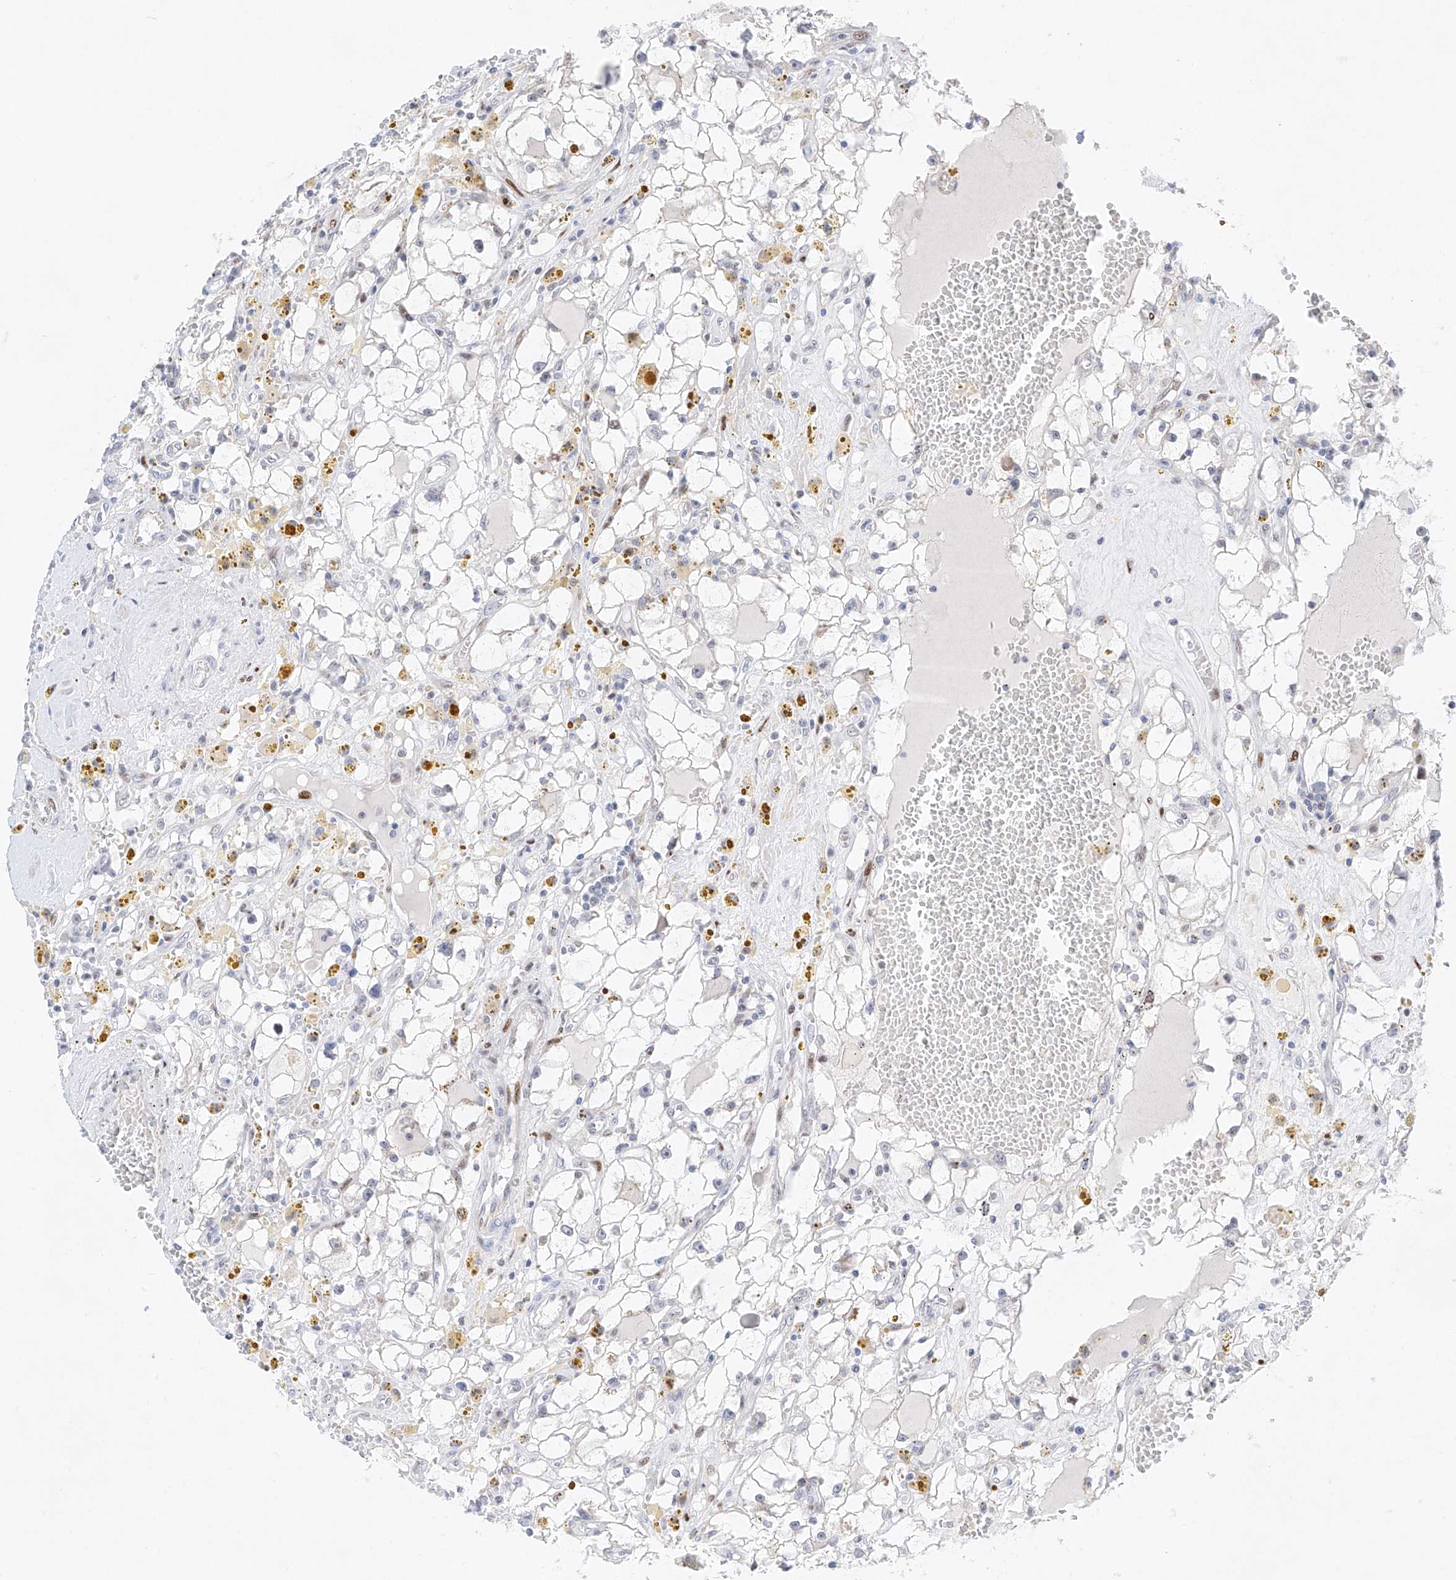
{"staining": {"intensity": "negative", "quantity": "none", "location": "none"}, "tissue": "renal cancer", "cell_type": "Tumor cells", "image_type": "cancer", "snomed": [{"axis": "morphology", "description": "Adenocarcinoma, NOS"}, {"axis": "topography", "description": "Kidney"}], "caption": "The histopathology image demonstrates no significant expression in tumor cells of adenocarcinoma (renal).", "gene": "NT5C3B", "patient": {"sex": "male", "age": 56}}